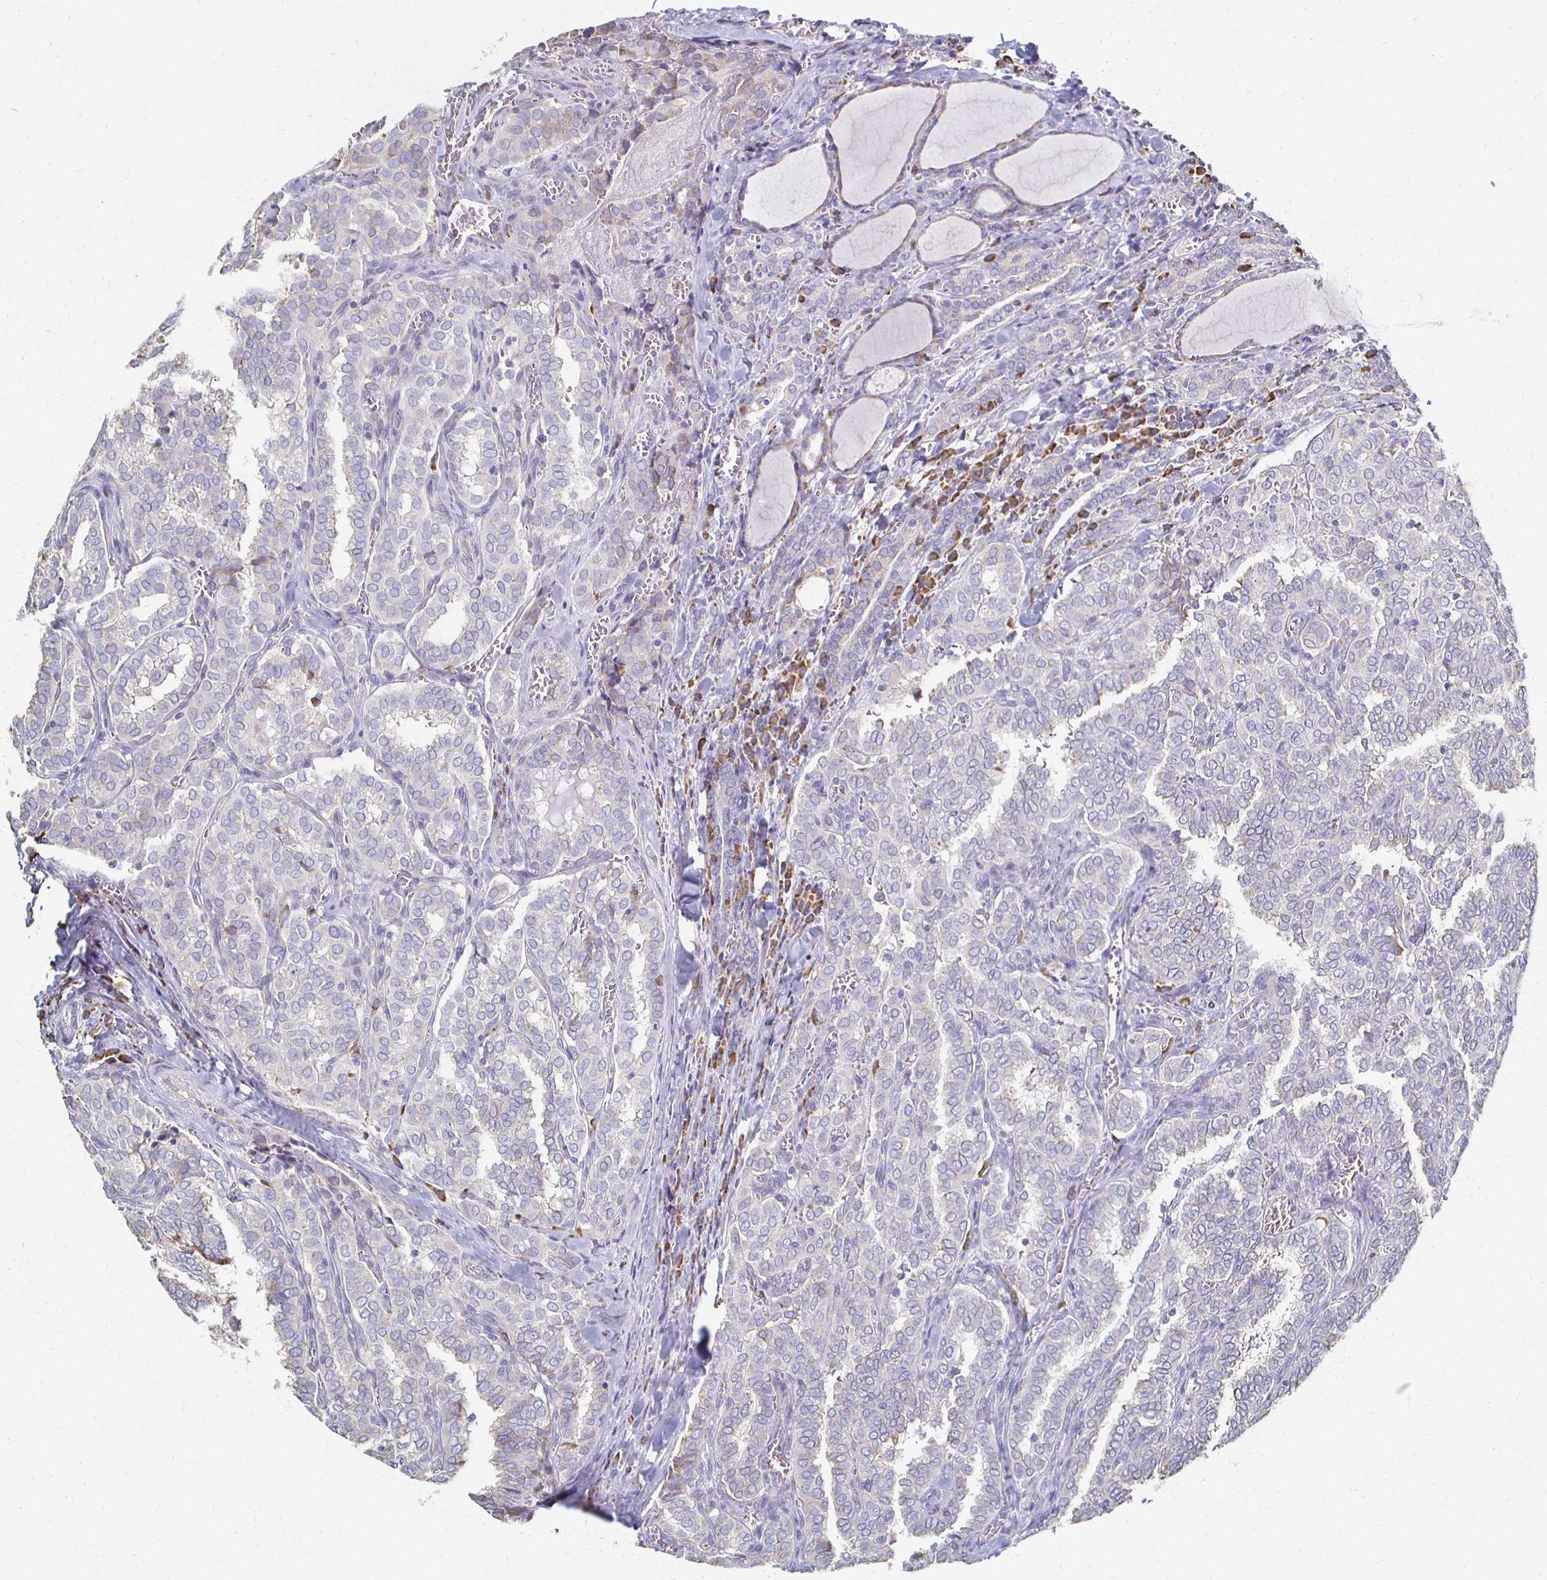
{"staining": {"intensity": "negative", "quantity": "none", "location": "none"}, "tissue": "thyroid cancer", "cell_type": "Tumor cells", "image_type": "cancer", "snomed": [{"axis": "morphology", "description": "Papillary adenocarcinoma, NOS"}, {"axis": "topography", "description": "Thyroid gland"}], "caption": "This image is of thyroid cancer (papillary adenocarcinoma) stained with immunohistochemistry to label a protein in brown with the nuclei are counter-stained blue. There is no expression in tumor cells. Nuclei are stained in blue.", "gene": "ATP1A3", "patient": {"sex": "female", "age": 30}}